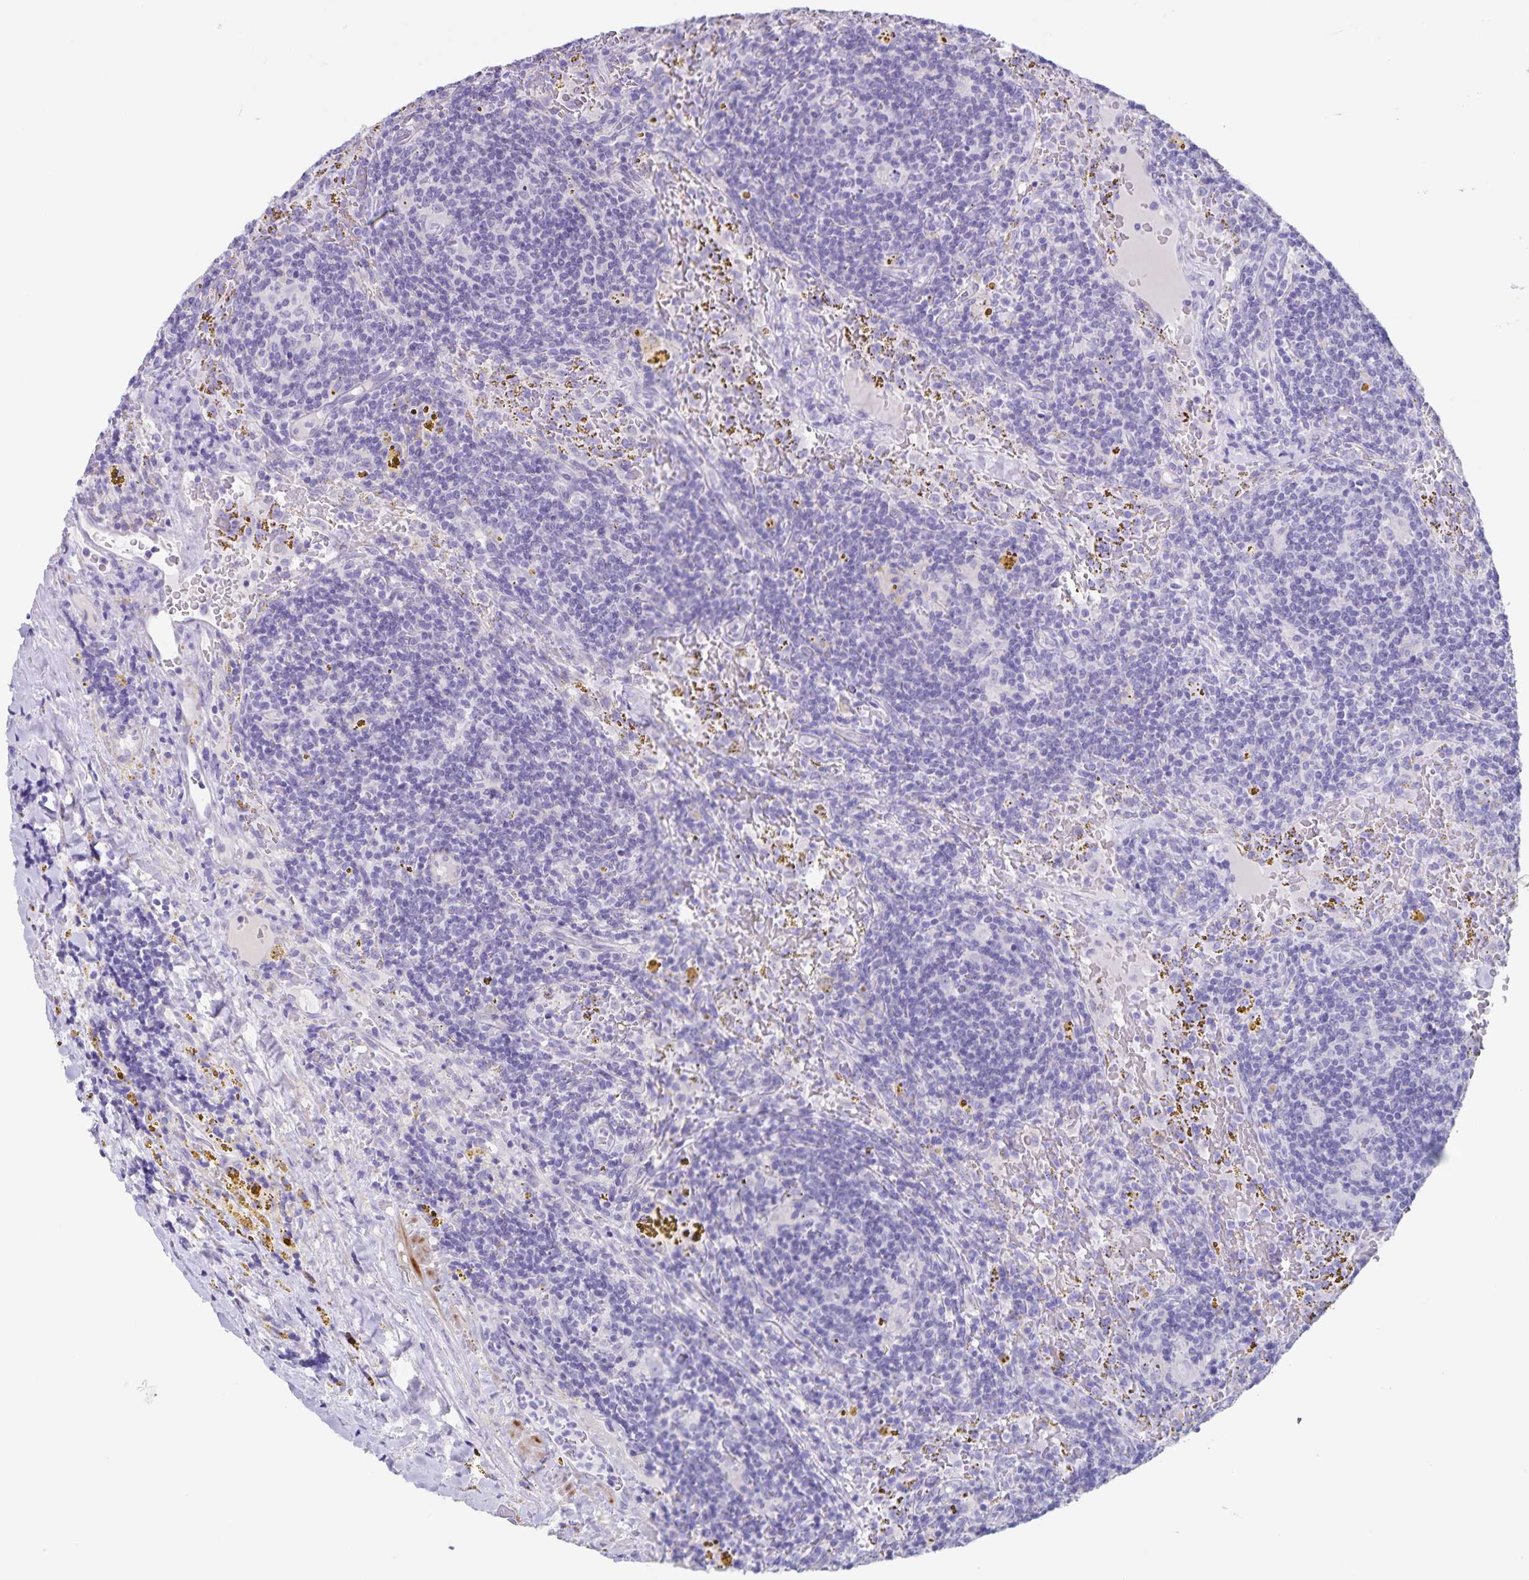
{"staining": {"intensity": "negative", "quantity": "none", "location": "none"}, "tissue": "lymphoma", "cell_type": "Tumor cells", "image_type": "cancer", "snomed": [{"axis": "morphology", "description": "Malignant lymphoma, non-Hodgkin's type, Low grade"}, {"axis": "topography", "description": "Spleen"}], "caption": "This is an immunohistochemistry (IHC) photomicrograph of human lymphoma. There is no positivity in tumor cells.", "gene": "C11orf42", "patient": {"sex": "female", "age": 70}}